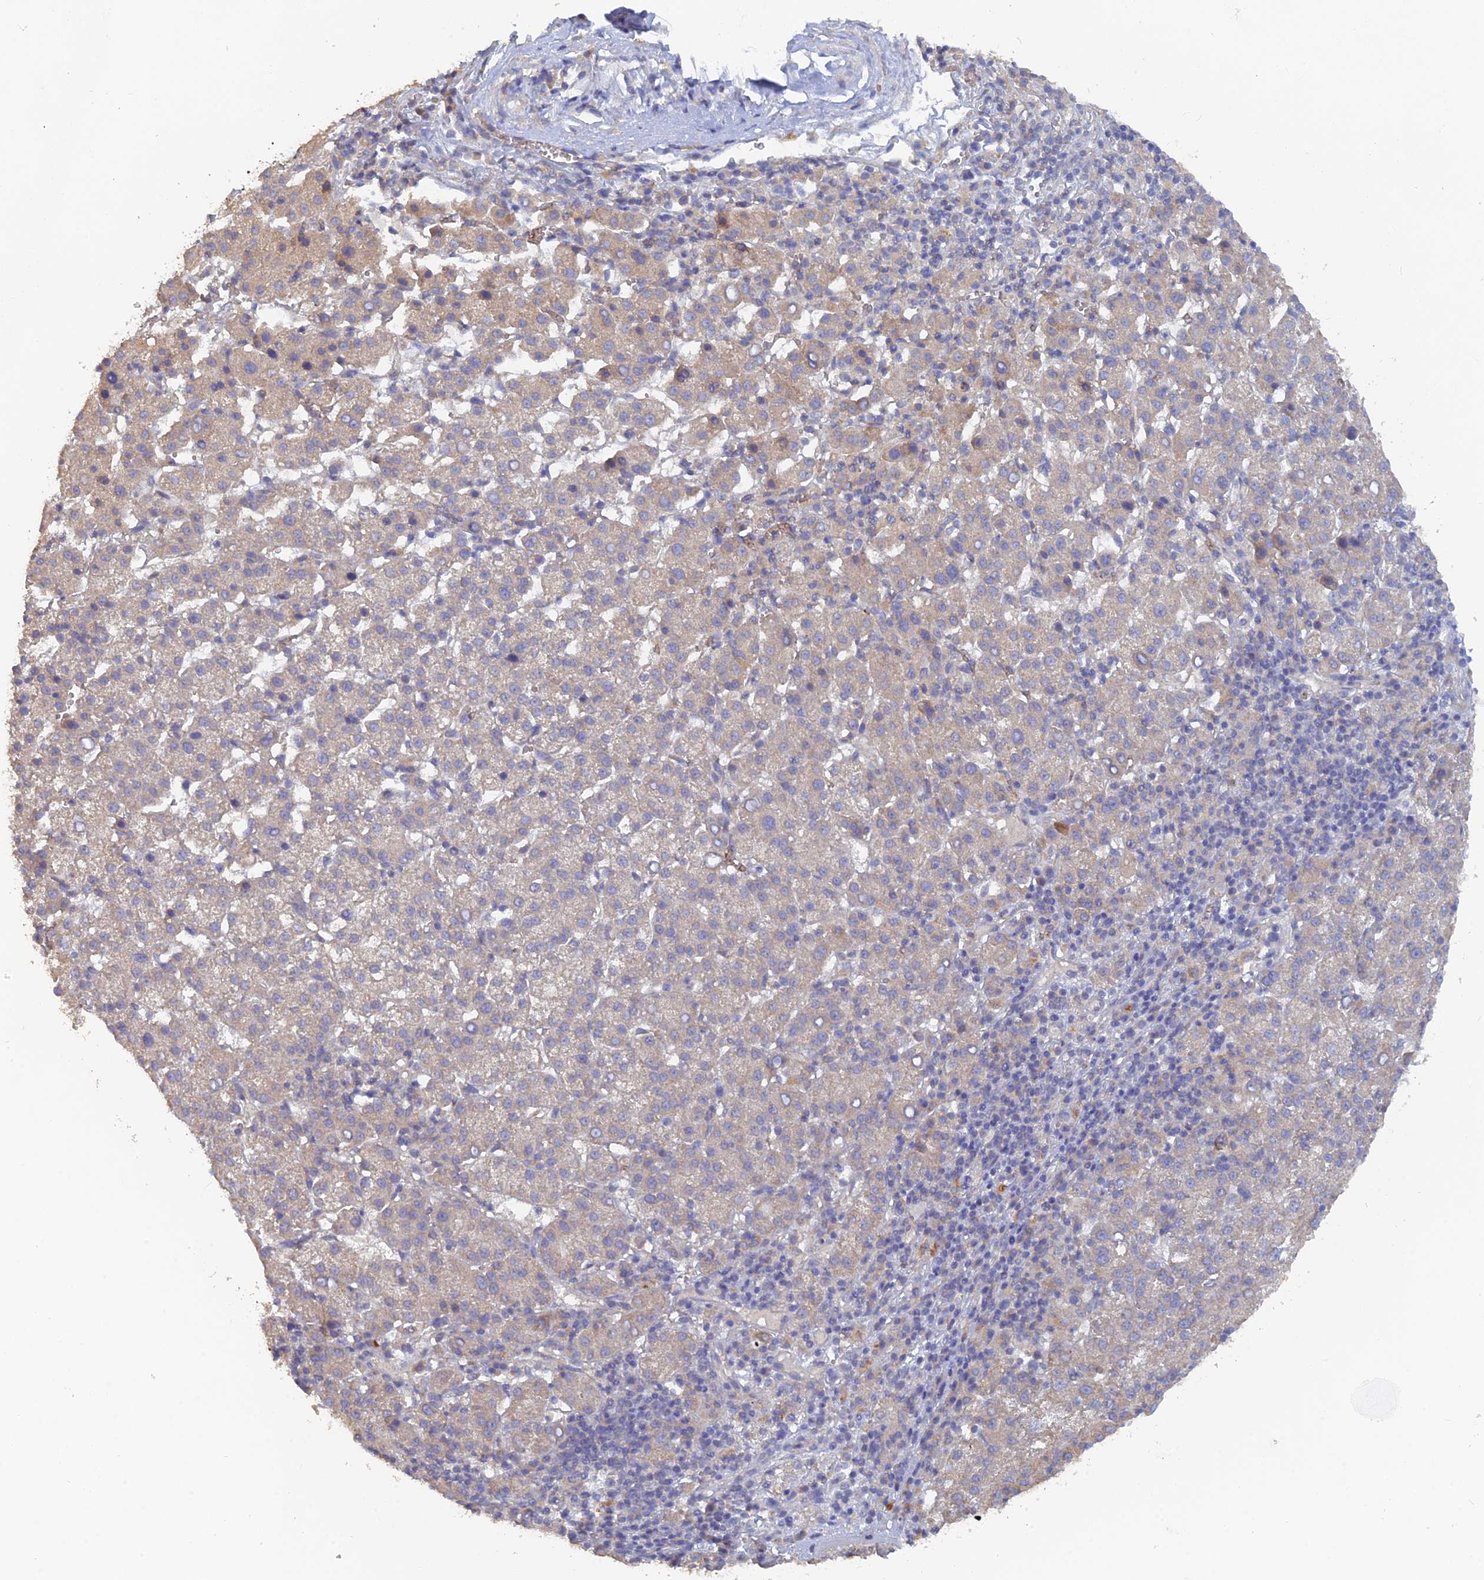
{"staining": {"intensity": "weak", "quantity": "25%-75%", "location": "cytoplasmic/membranous"}, "tissue": "liver cancer", "cell_type": "Tumor cells", "image_type": "cancer", "snomed": [{"axis": "morphology", "description": "Carcinoma, Hepatocellular, NOS"}, {"axis": "topography", "description": "Liver"}], "caption": "Immunohistochemical staining of human liver cancer (hepatocellular carcinoma) demonstrates low levels of weak cytoplasmic/membranous expression in about 25%-75% of tumor cells.", "gene": "ARRDC1", "patient": {"sex": "female", "age": 58}}